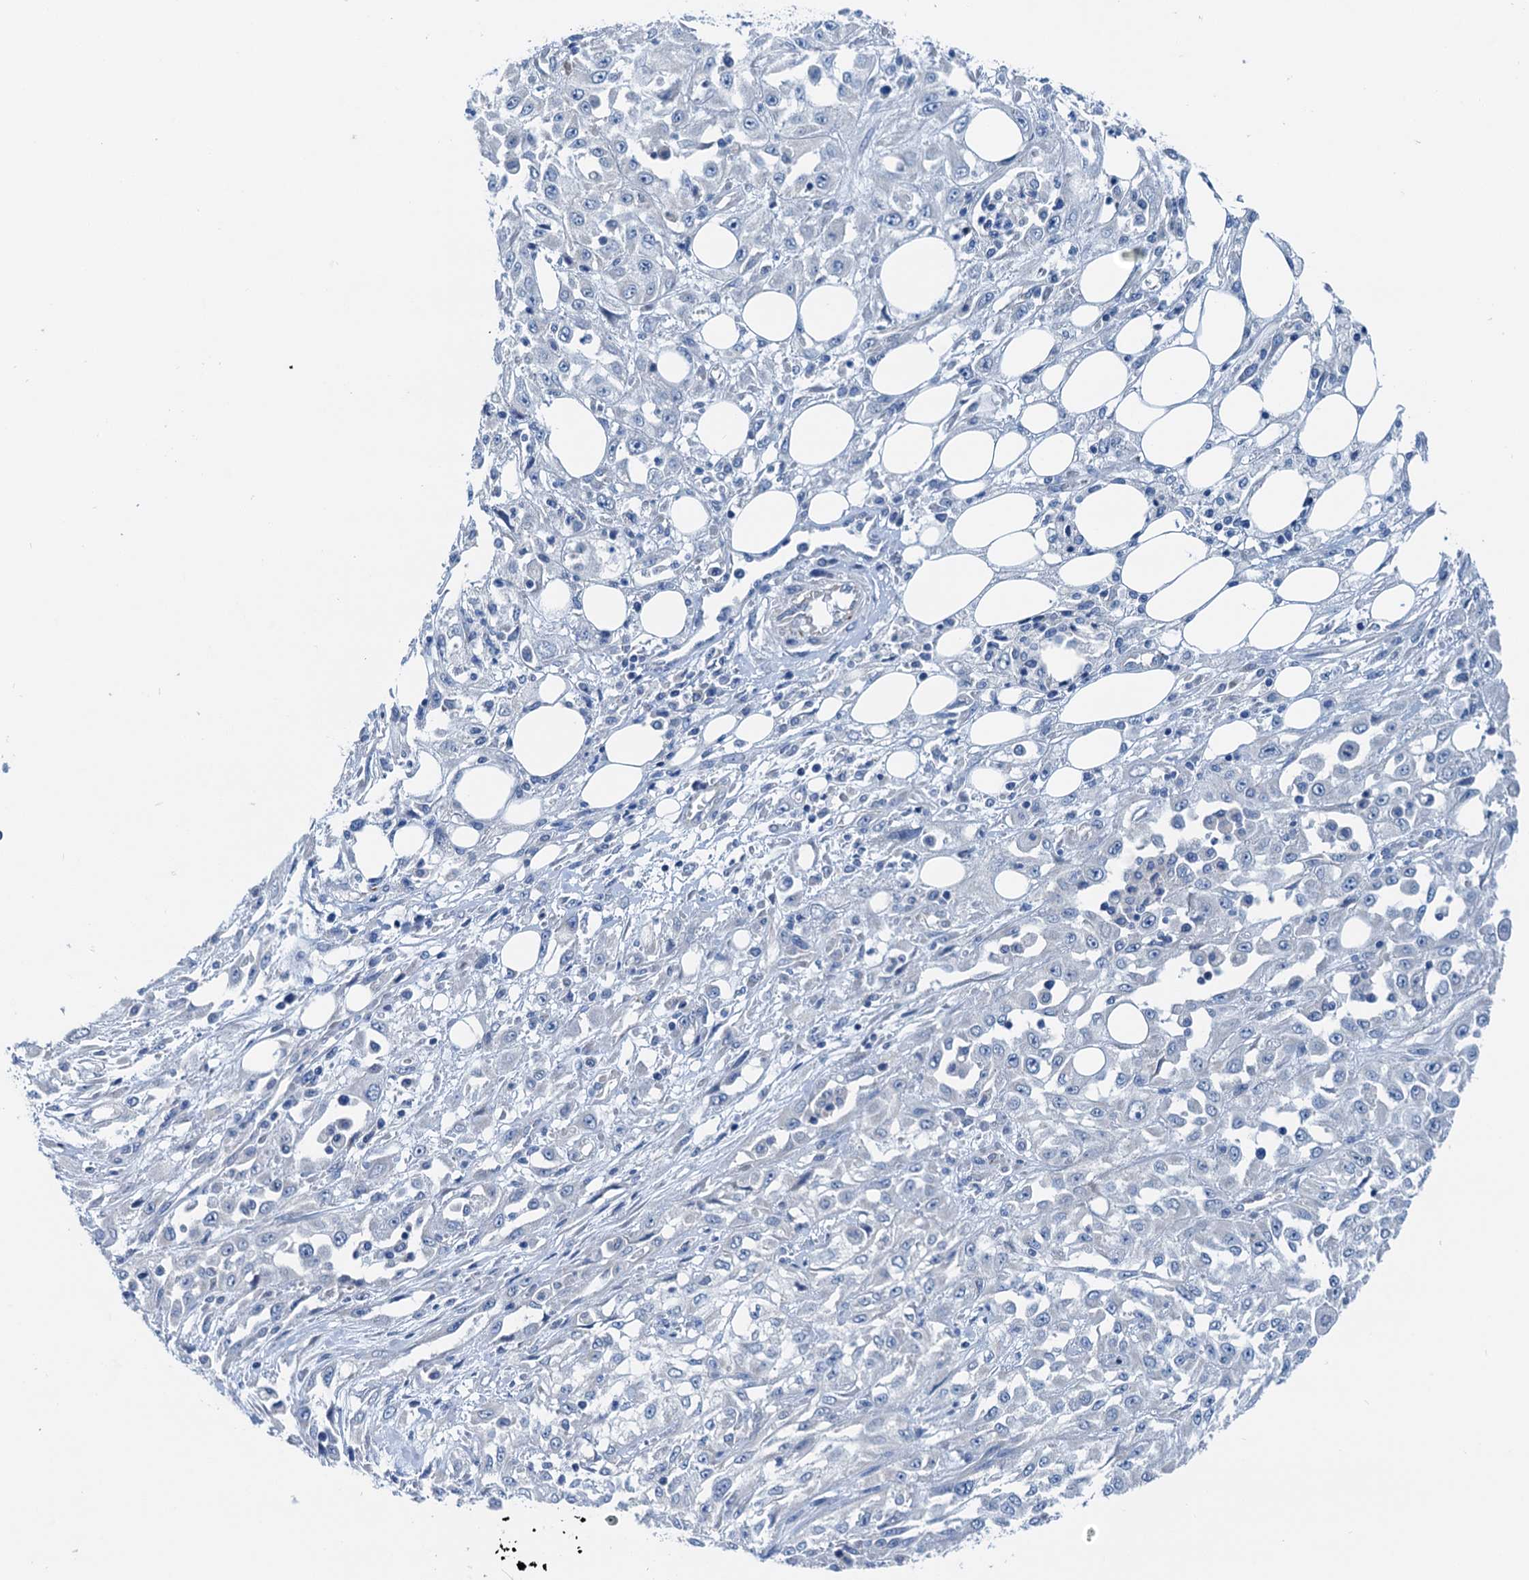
{"staining": {"intensity": "negative", "quantity": "none", "location": "none"}, "tissue": "skin cancer", "cell_type": "Tumor cells", "image_type": "cancer", "snomed": [{"axis": "morphology", "description": "Squamous cell carcinoma, NOS"}, {"axis": "morphology", "description": "Squamous cell carcinoma, metastatic, NOS"}, {"axis": "topography", "description": "Skin"}, {"axis": "topography", "description": "Lymph node"}], "caption": "Tumor cells are negative for brown protein staining in skin squamous cell carcinoma. Nuclei are stained in blue.", "gene": "ELAC1", "patient": {"sex": "male", "age": 75}}